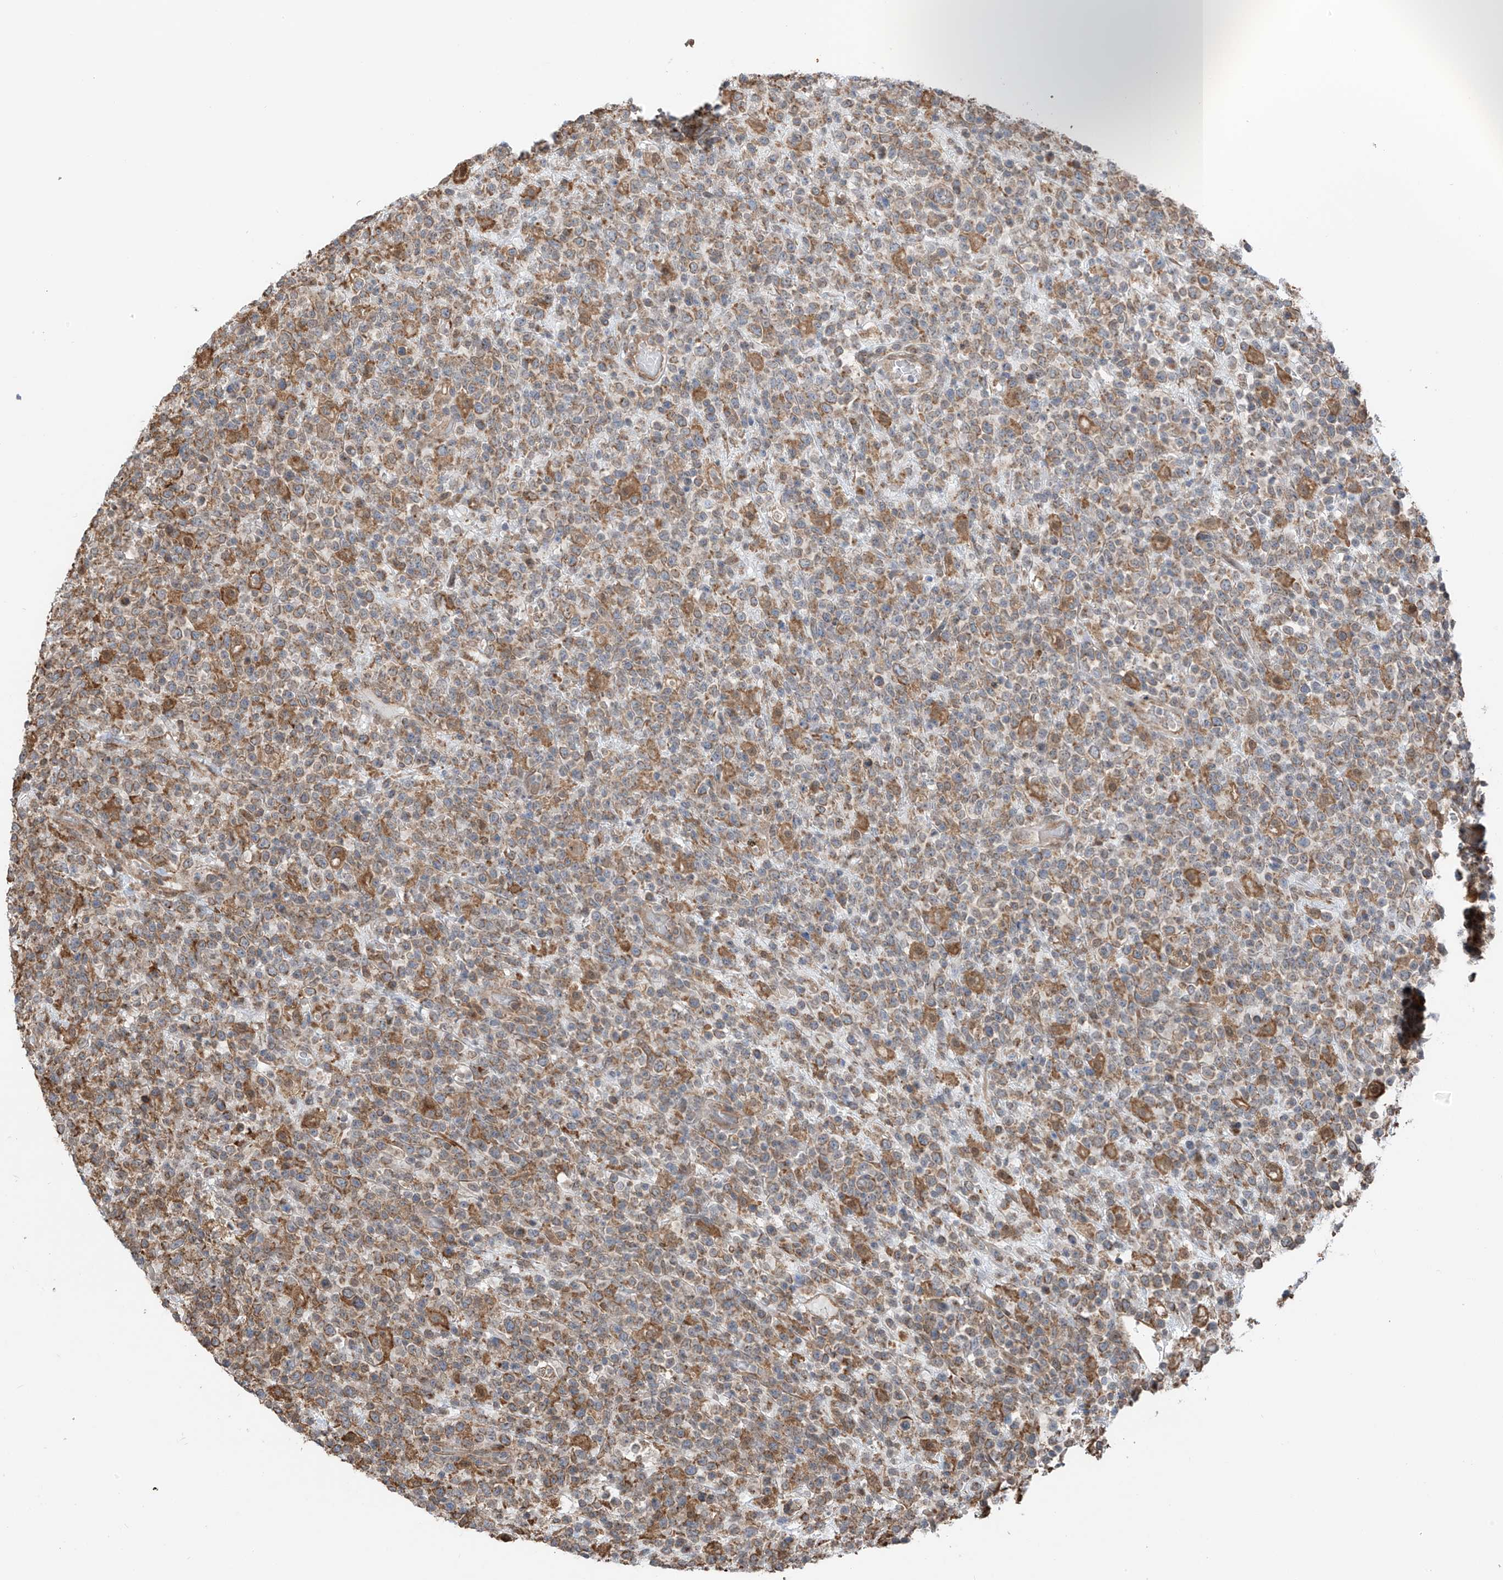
{"staining": {"intensity": "weak", "quantity": ">75%", "location": "cytoplasmic/membranous"}, "tissue": "lymphoma", "cell_type": "Tumor cells", "image_type": "cancer", "snomed": [{"axis": "morphology", "description": "Malignant lymphoma, non-Hodgkin's type, High grade"}, {"axis": "topography", "description": "Colon"}], "caption": "Protein analysis of lymphoma tissue shows weak cytoplasmic/membranous expression in approximately >75% of tumor cells.", "gene": "ZNF189", "patient": {"sex": "female", "age": 53}}